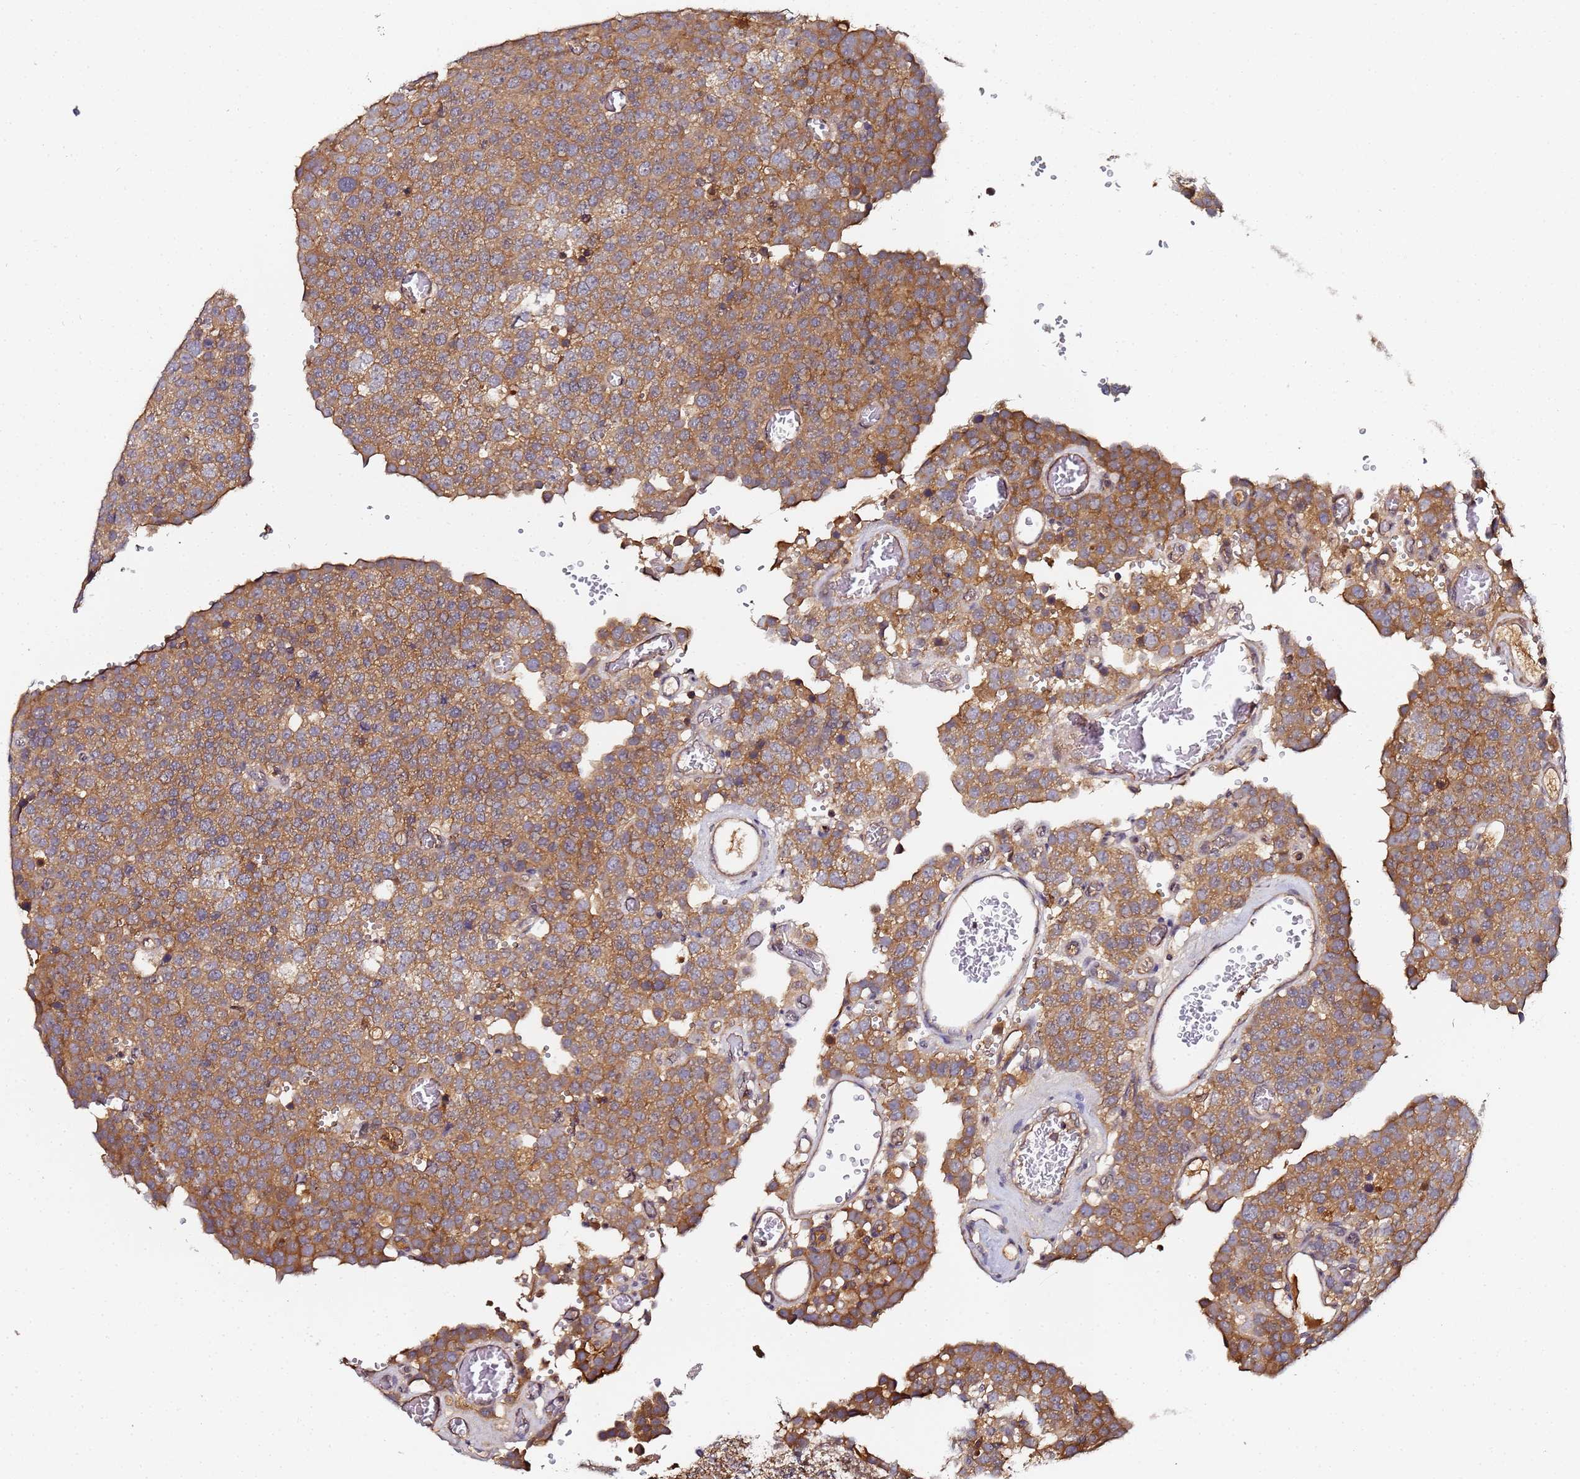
{"staining": {"intensity": "moderate", "quantity": ">75%", "location": "cytoplasmic/membranous"}, "tissue": "testis cancer", "cell_type": "Tumor cells", "image_type": "cancer", "snomed": [{"axis": "morphology", "description": "Normal tissue, NOS"}, {"axis": "morphology", "description": "Seminoma, NOS"}, {"axis": "topography", "description": "Testis"}], "caption": "Testis seminoma stained with DAB IHC displays medium levels of moderate cytoplasmic/membranous positivity in about >75% of tumor cells.", "gene": "LRRC69", "patient": {"sex": "male", "age": 71}}